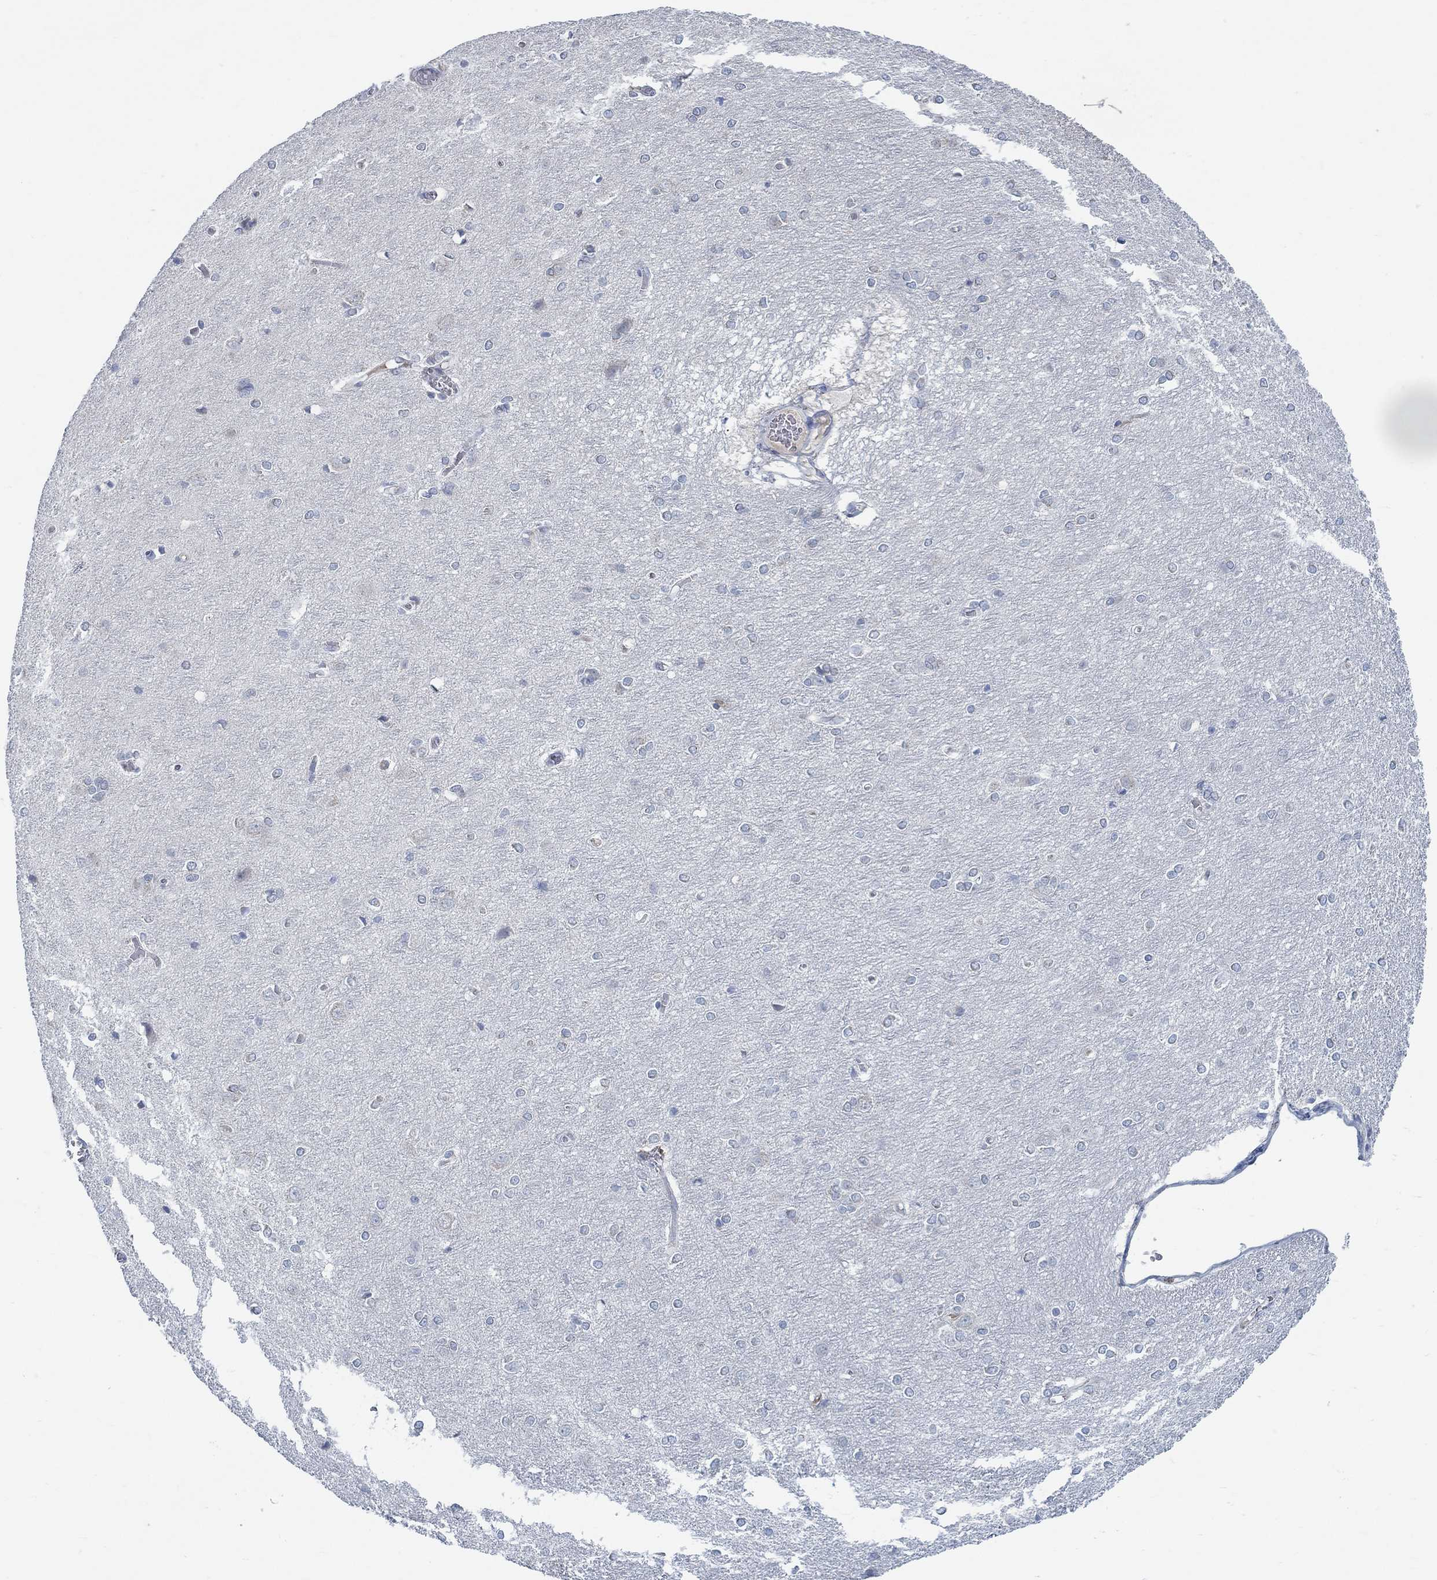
{"staining": {"intensity": "negative", "quantity": "none", "location": "none"}, "tissue": "cerebral cortex", "cell_type": "Endothelial cells", "image_type": "normal", "snomed": [{"axis": "morphology", "description": "Normal tissue, NOS"}, {"axis": "topography", "description": "Cerebral cortex"}], "caption": "The immunohistochemistry histopathology image has no significant staining in endothelial cells of cerebral cortex. (Immunohistochemistry, brightfield microscopy, high magnification).", "gene": "TEKT4", "patient": {"sex": "male", "age": 37}}